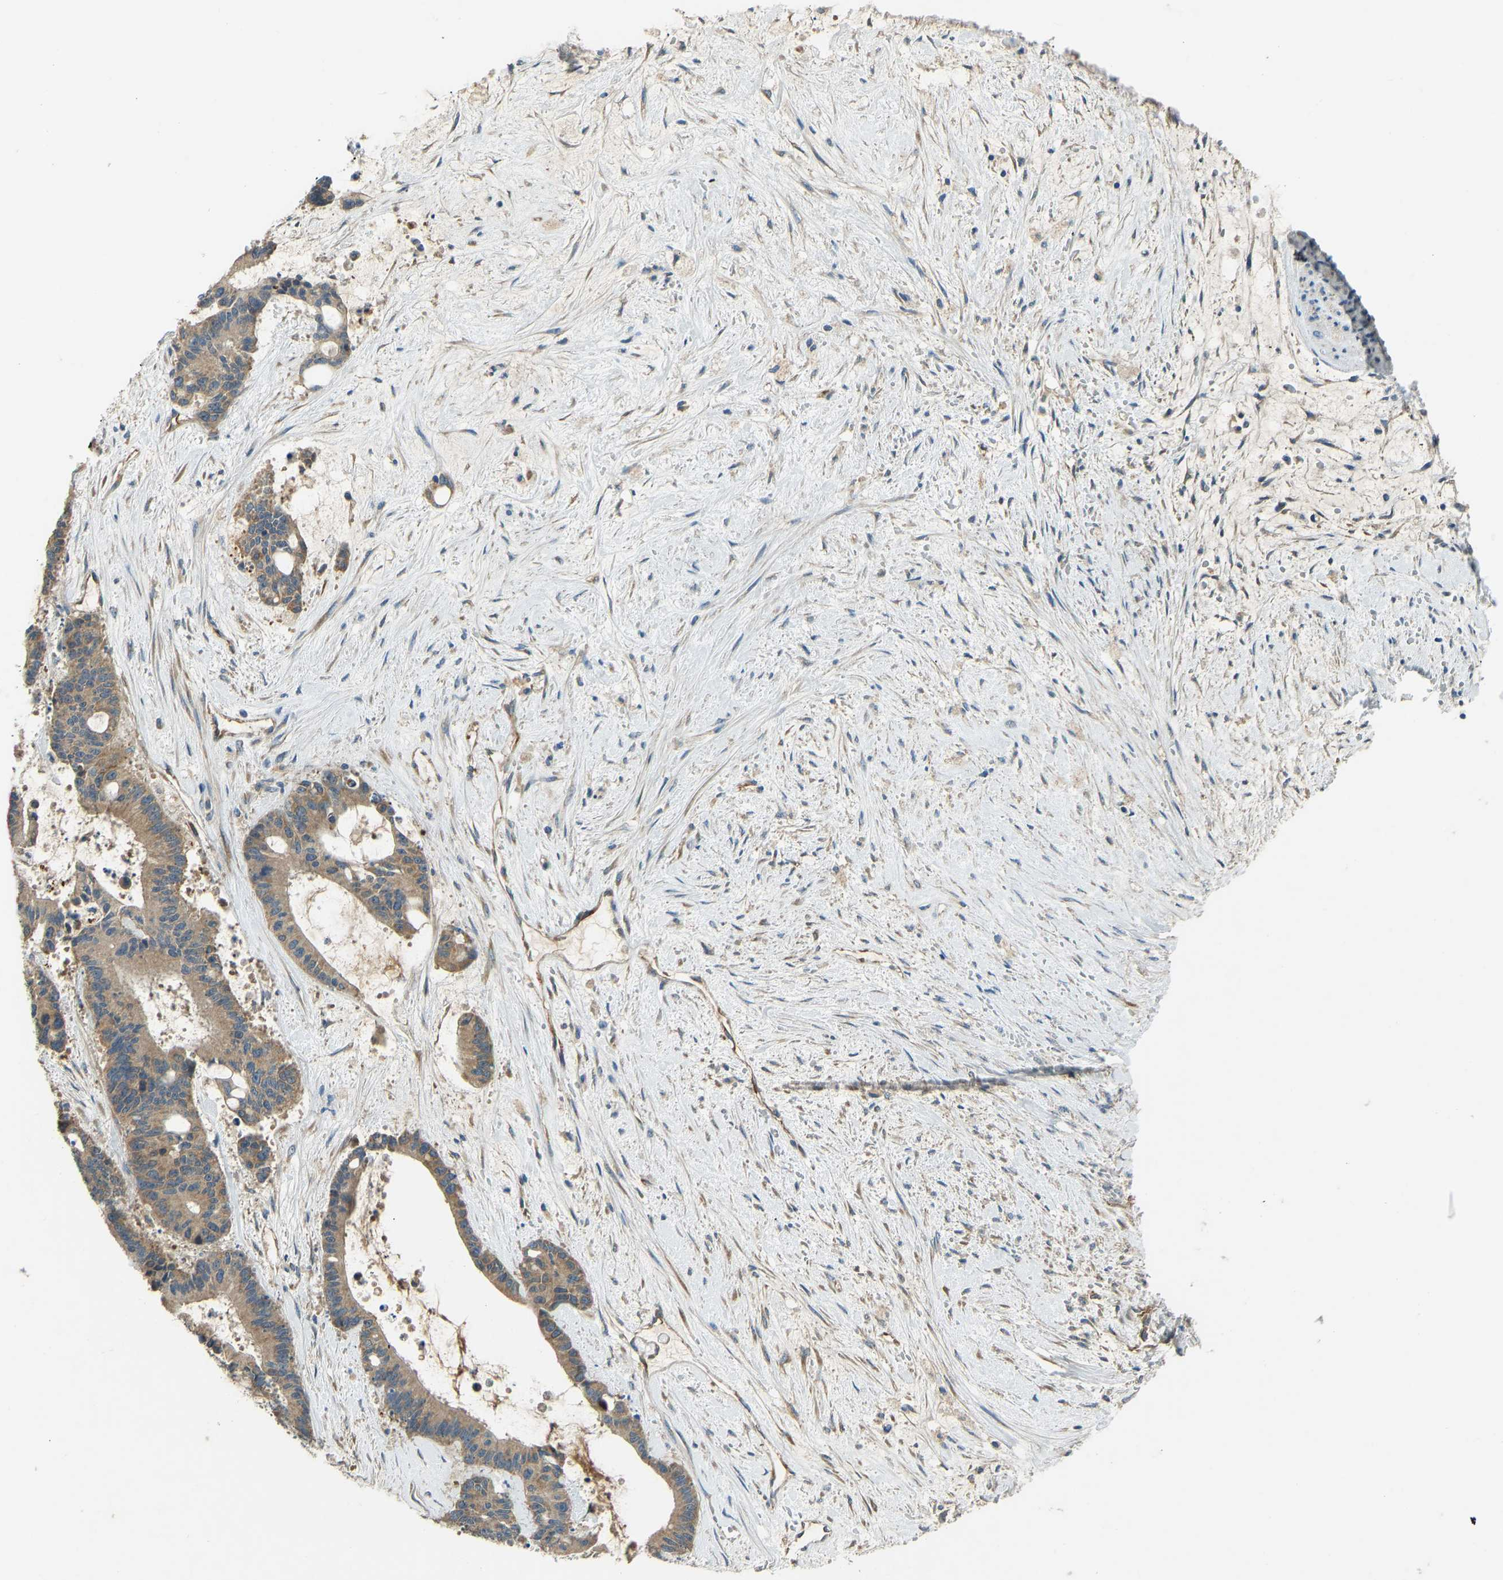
{"staining": {"intensity": "moderate", "quantity": ">75%", "location": "cytoplasmic/membranous"}, "tissue": "liver cancer", "cell_type": "Tumor cells", "image_type": "cancer", "snomed": [{"axis": "morphology", "description": "Normal tissue, NOS"}, {"axis": "morphology", "description": "Cholangiocarcinoma"}, {"axis": "topography", "description": "Liver"}, {"axis": "topography", "description": "Peripheral nerve tissue"}], "caption": "Immunohistochemistry micrograph of neoplastic tissue: liver cancer stained using IHC exhibits medium levels of moderate protein expression localized specifically in the cytoplasmic/membranous of tumor cells, appearing as a cytoplasmic/membranous brown color.", "gene": "STAU2", "patient": {"sex": "female", "age": 73}}